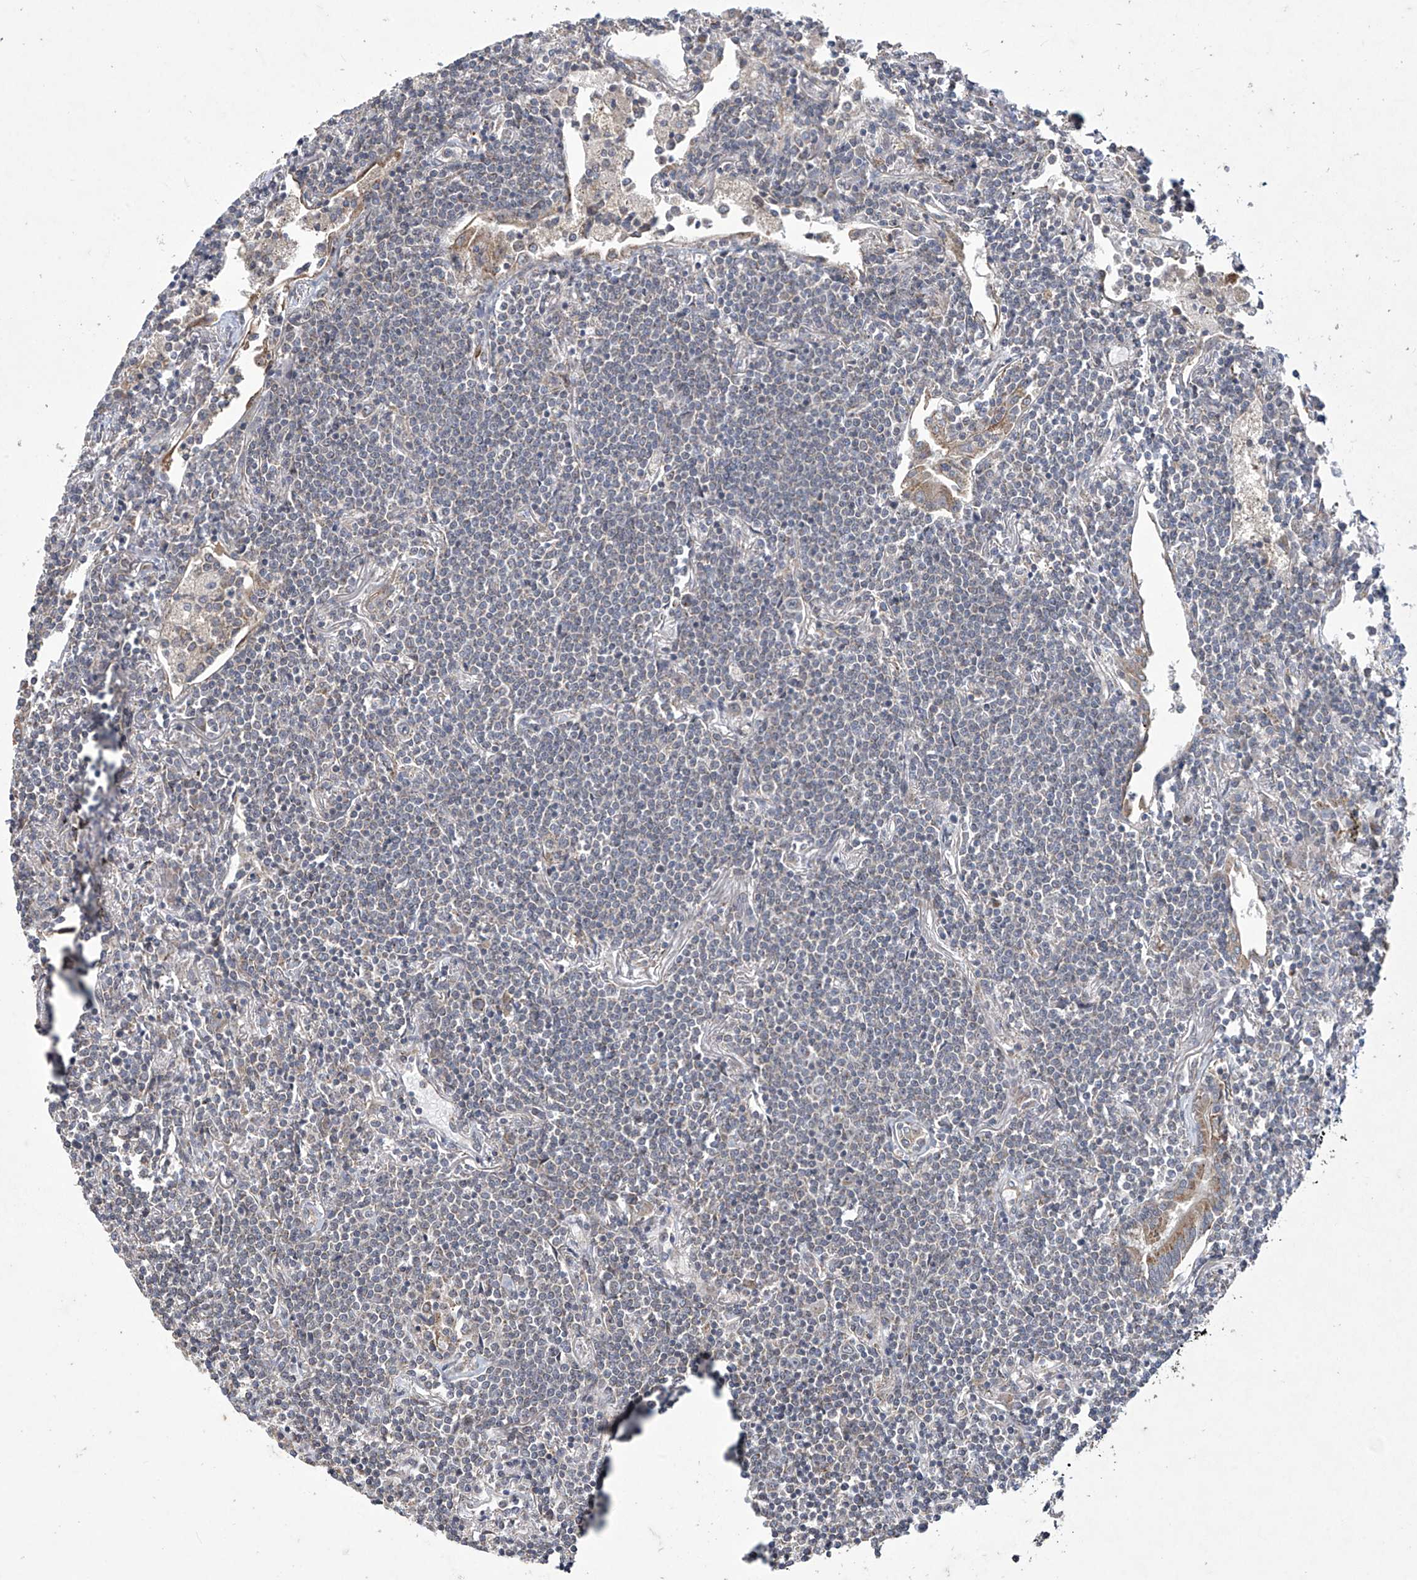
{"staining": {"intensity": "negative", "quantity": "none", "location": "none"}, "tissue": "lymphoma", "cell_type": "Tumor cells", "image_type": "cancer", "snomed": [{"axis": "morphology", "description": "Malignant lymphoma, non-Hodgkin's type, Low grade"}, {"axis": "topography", "description": "Lung"}], "caption": "There is no significant positivity in tumor cells of low-grade malignant lymphoma, non-Hodgkin's type.", "gene": "TRIM60", "patient": {"sex": "female", "age": 71}}